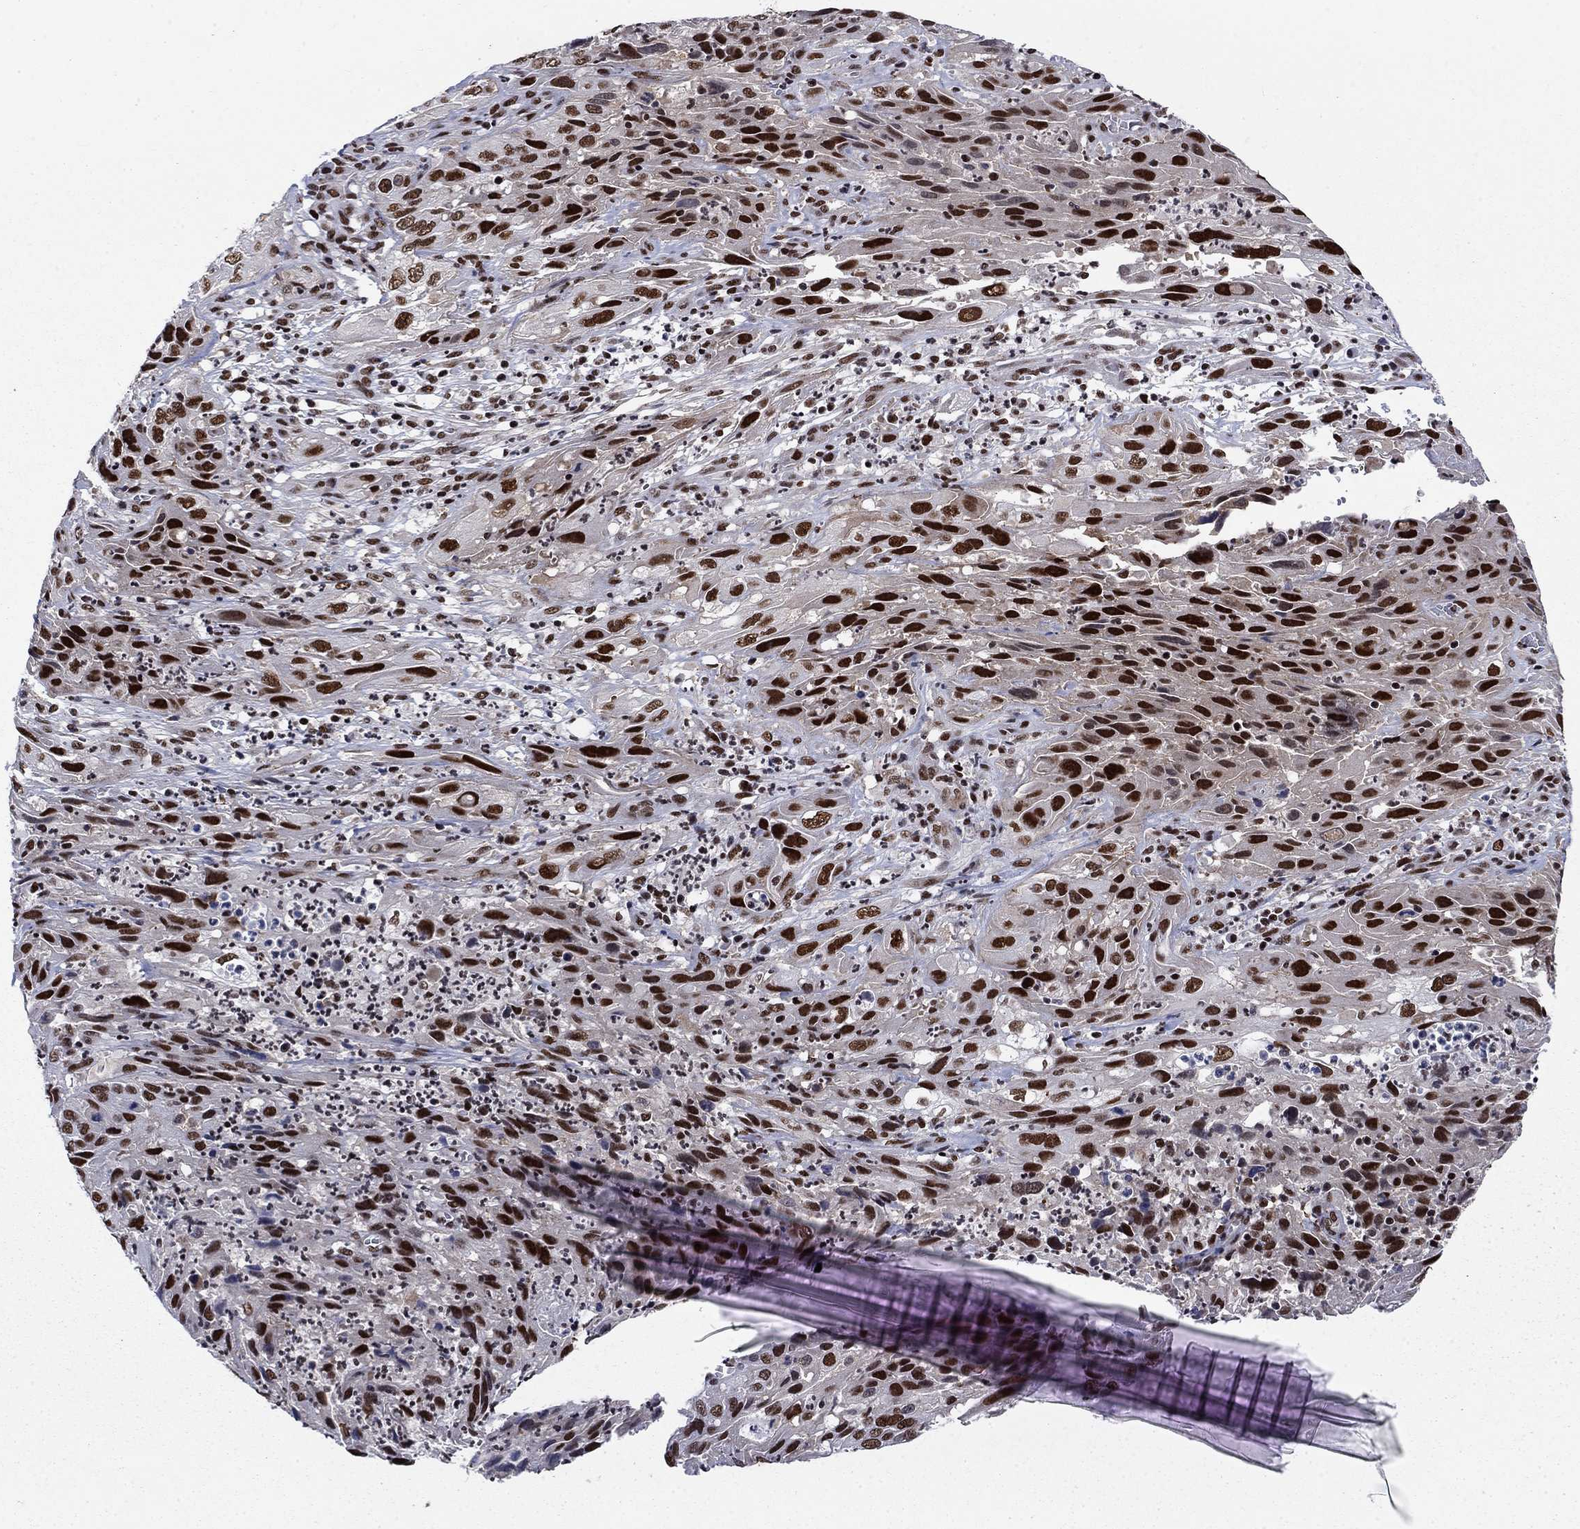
{"staining": {"intensity": "strong", "quantity": ">75%", "location": "nuclear"}, "tissue": "cervical cancer", "cell_type": "Tumor cells", "image_type": "cancer", "snomed": [{"axis": "morphology", "description": "Squamous cell carcinoma, NOS"}, {"axis": "topography", "description": "Cervix"}], "caption": "Immunohistochemistry staining of cervical squamous cell carcinoma, which demonstrates high levels of strong nuclear positivity in approximately >75% of tumor cells indicating strong nuclear protein positivity. The staining was performed using DAB (brown) for protein detection and nuclei were counterstained in hematoxylin (blue).", "gene": "RPRD1B", "patient": {"sex": "female", "age": 32}}